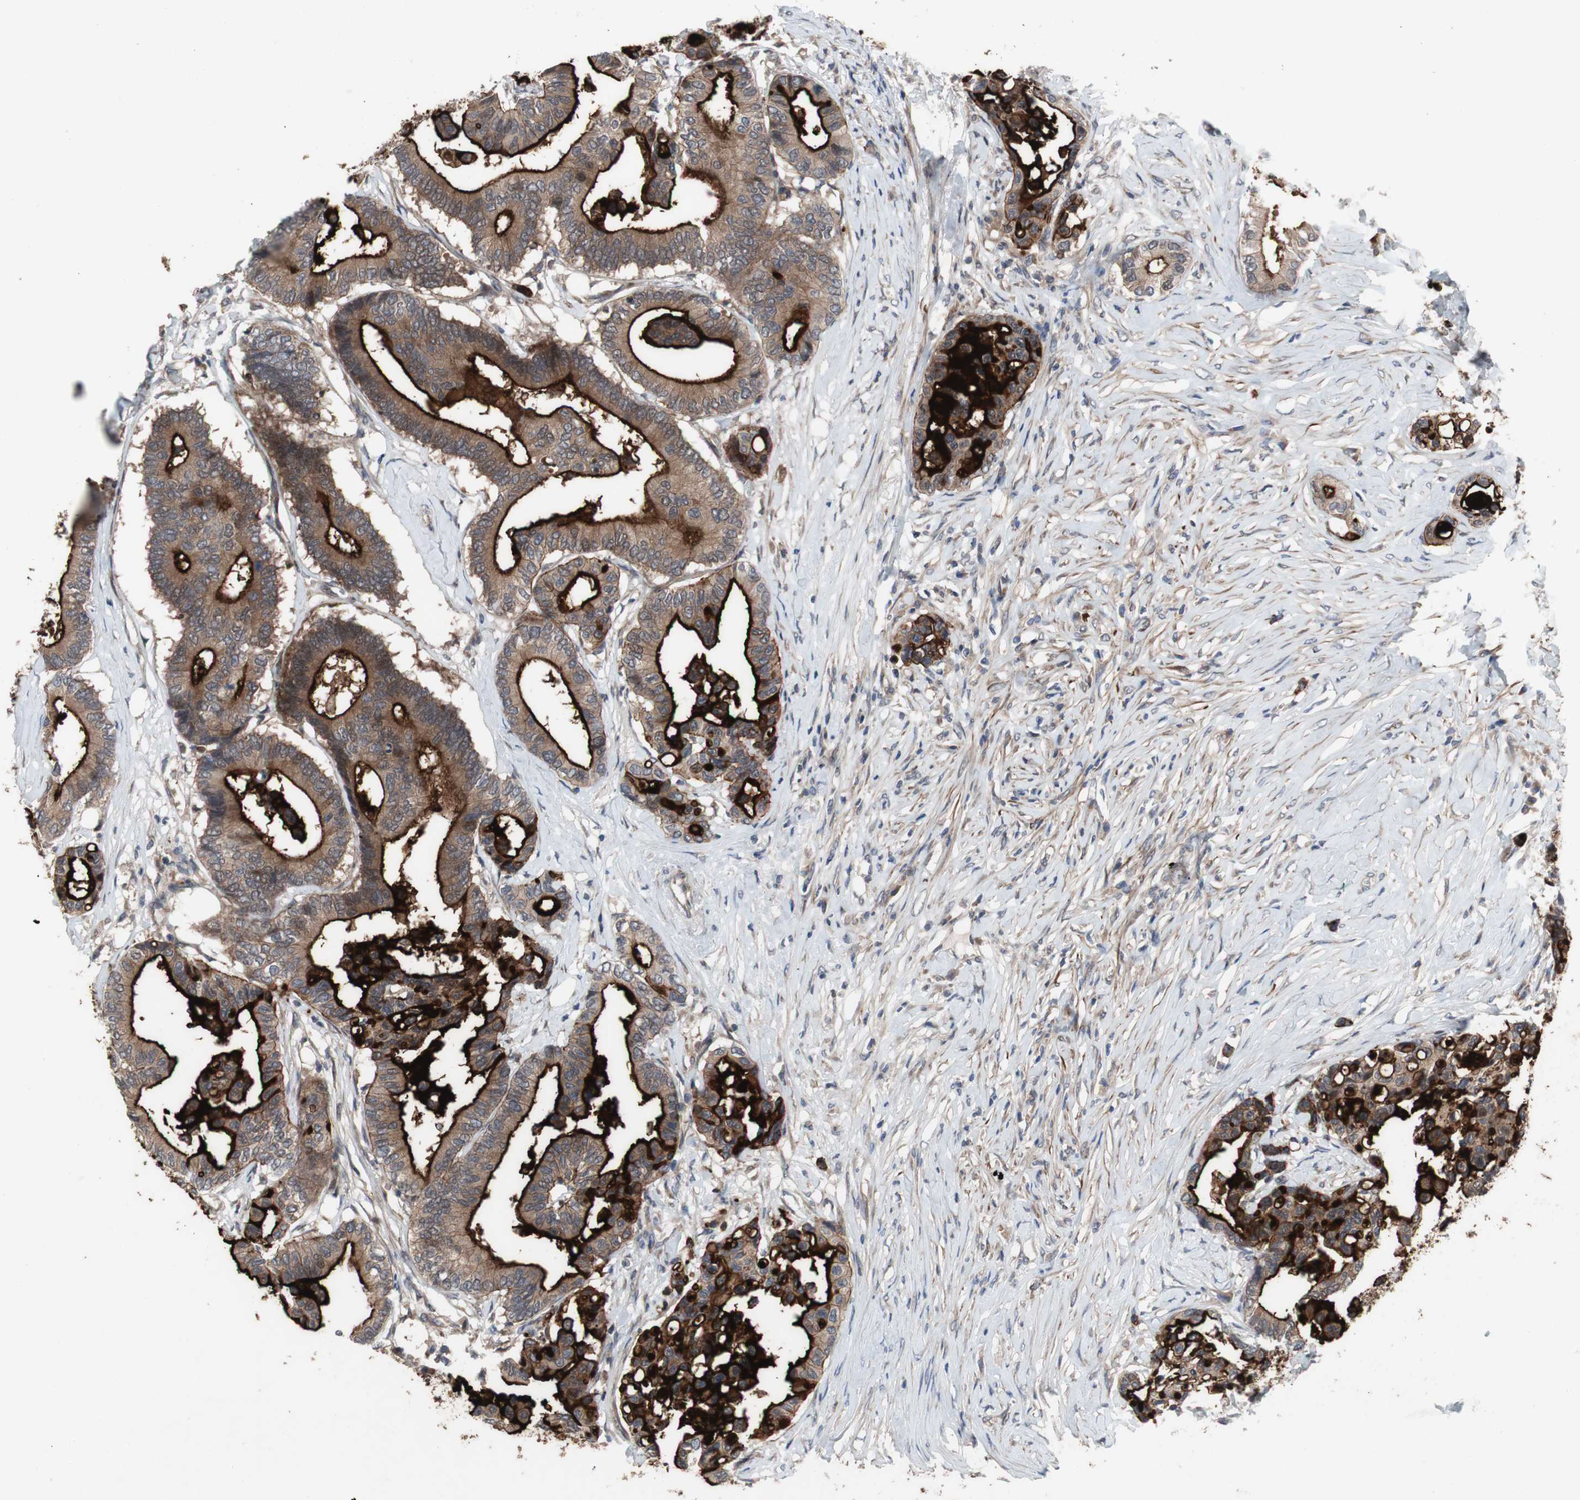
{"staining": {"intensity": "moderate", "quantity": ">75%", "location": "cytoplasmic/membranous"}, "tissue": "colorectal cancer", "cell_type": "Tumor cells", "image_type": "cancer", "snomed": [{"axis": "morphology", "description": "Normal tissue, NOS"}, {"axis": "morphology", "description": "Adenocarcinoma, NOS"}, {"axis": "topography", "description": "Colon"}], "caption": "A histopathology image of adenocarcinoma (colorectal) stained for a protein shows moderate cytoplasmic/membranous brown staining in tumor cells. The protein is stained brown, and the nuclei are stained in blue (DAB (3,3'-diaminobenzidine) IHC with brightfield microscopy, high magnification).", "gene": "OAZ1", "patient": {"sex": "male", "age": 82}}